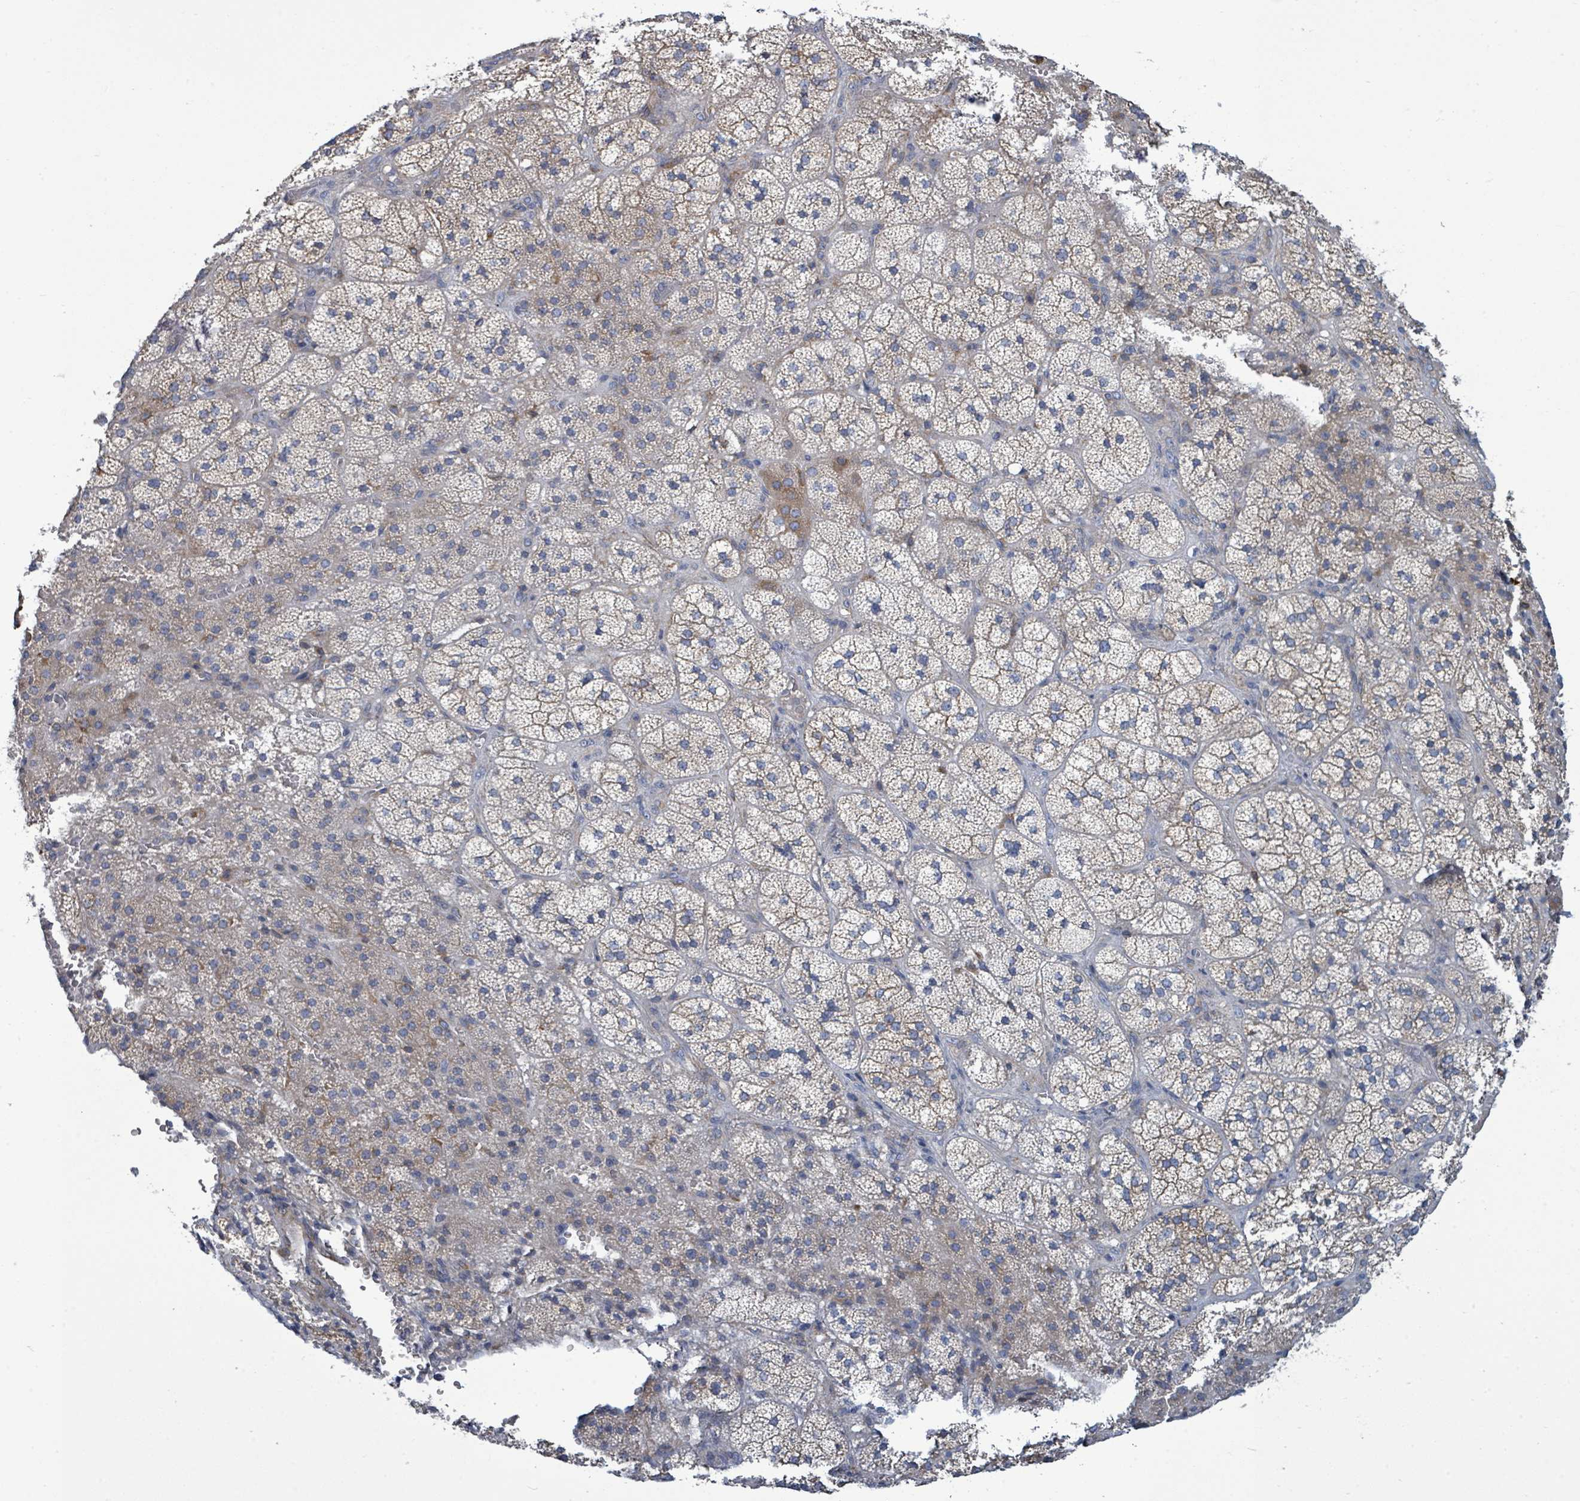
{"staining": {"intensity": "strong", "quantity": "<25%", "location": "cytoplasmic/membranous"}, "tissue": "adrenal gland", "cell_type": "Glandular cells", "image_type": "normal", "snomed": [{"axis": "morphology", "description": "Normal tissue, NOS"}, {"axis": "topography", "description": "Adrenal gland"}], "caption": "The immunohistochemical stain highlights strong cytoplasmic/membranous staining in glandular cells of benign adrenal gland. The protein is shown in brown color, while the nuclei are stained blue.", "gene": "SIRPB1", "patient": {"sex": "female", "age": 44}}